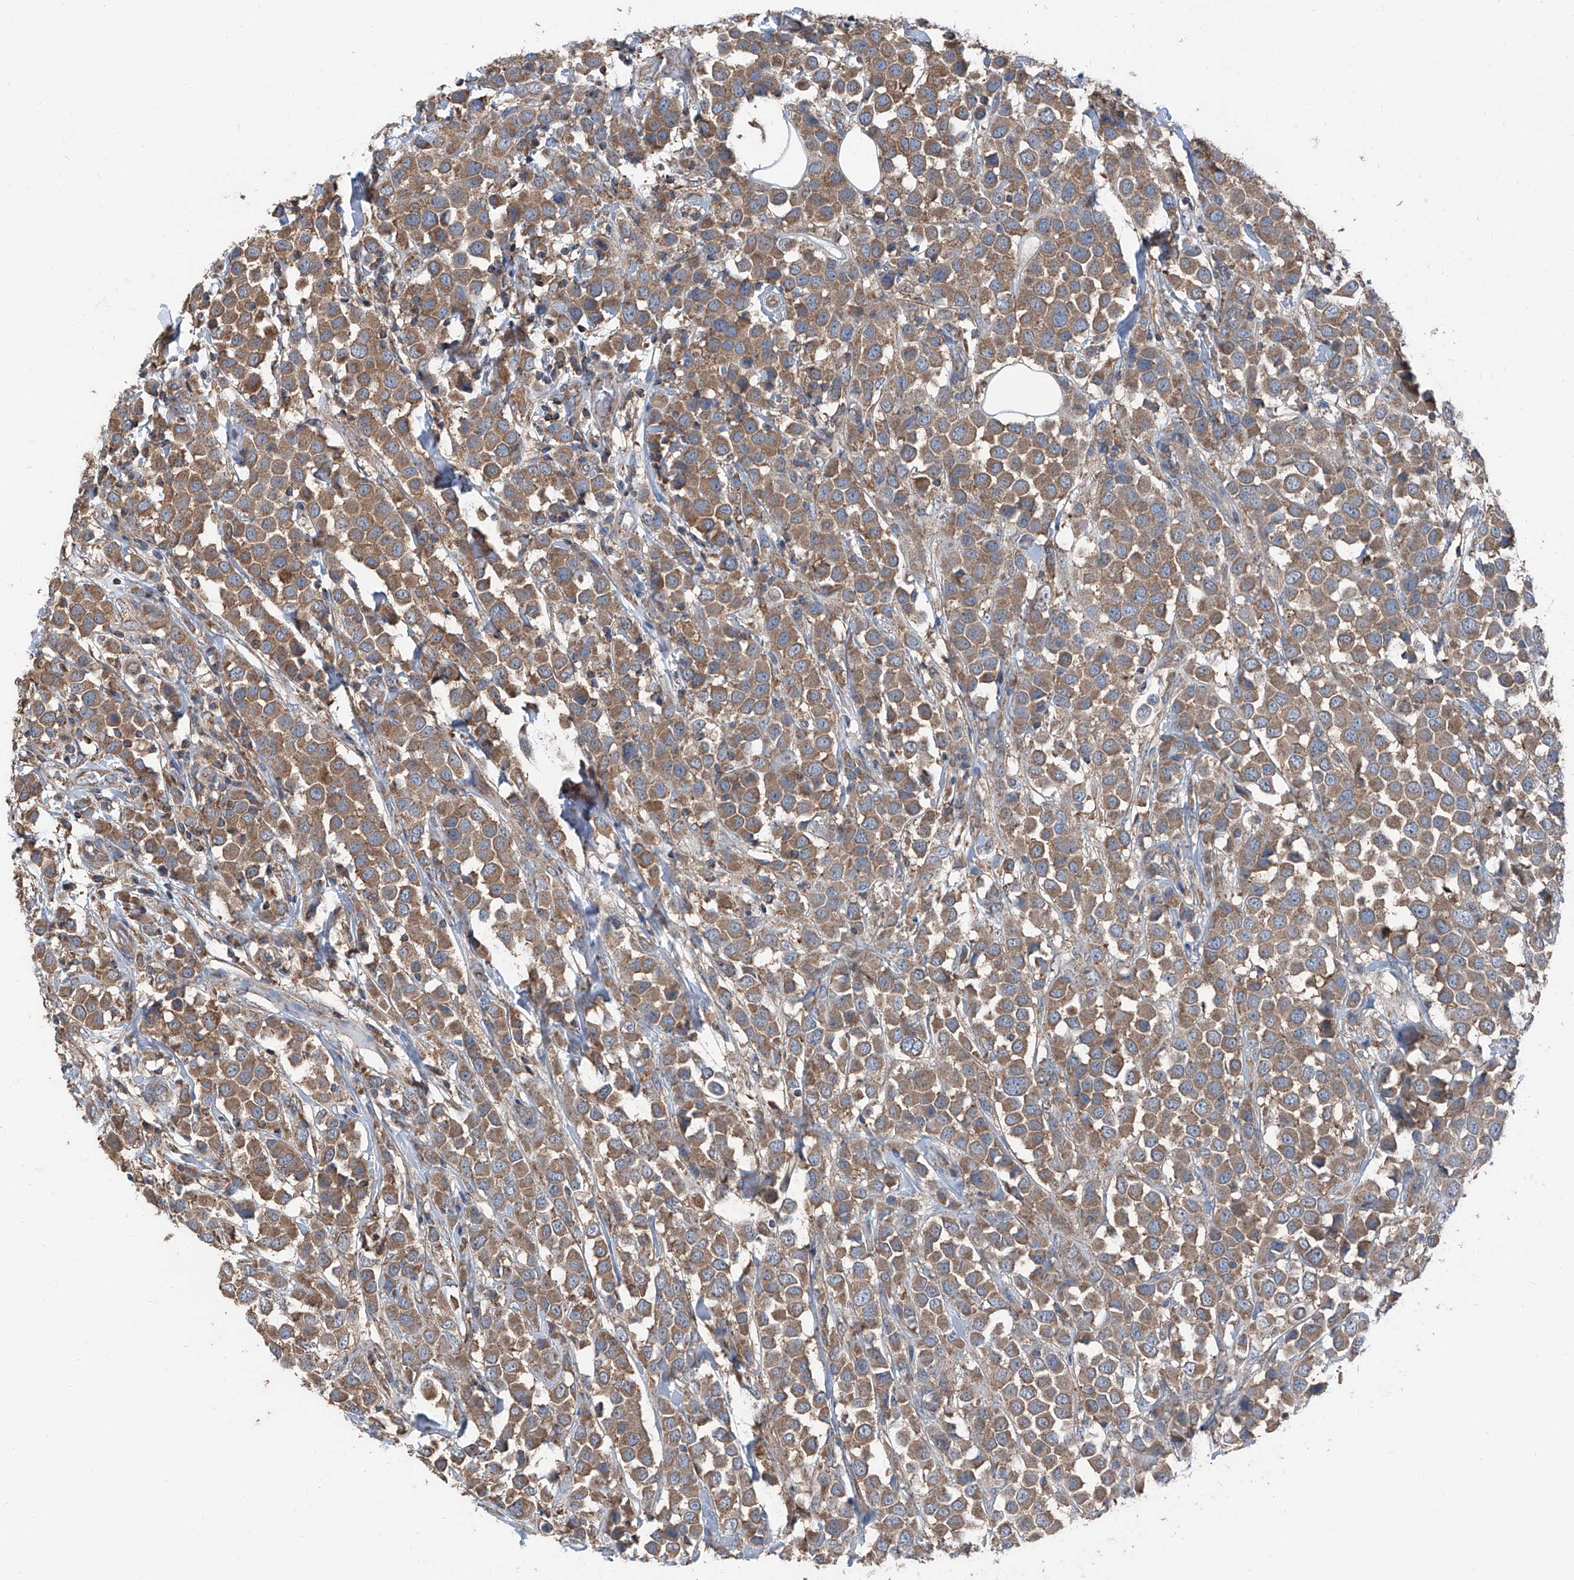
{"staining": {"intensity": "moderate", "quantity": ">75%", "location": "cytoplasmic/membranous"}, "tissue": "breast cancer", "cell_type": "Tumor cells", "image_type": "cancer", "snomed": [{"axis": "morphology", "description": "Duct carcinoma"}, {"axis": "topography", "description": "Breast"}], "caption": "Tumor cells display medium levels of moderate cytoplasmic/membranous expression in about >75% of cells in breast cancer (infiltrating ductal carcinoma).", "gene": "GPR142", "patient": {"sex": "female", "age": 61}}